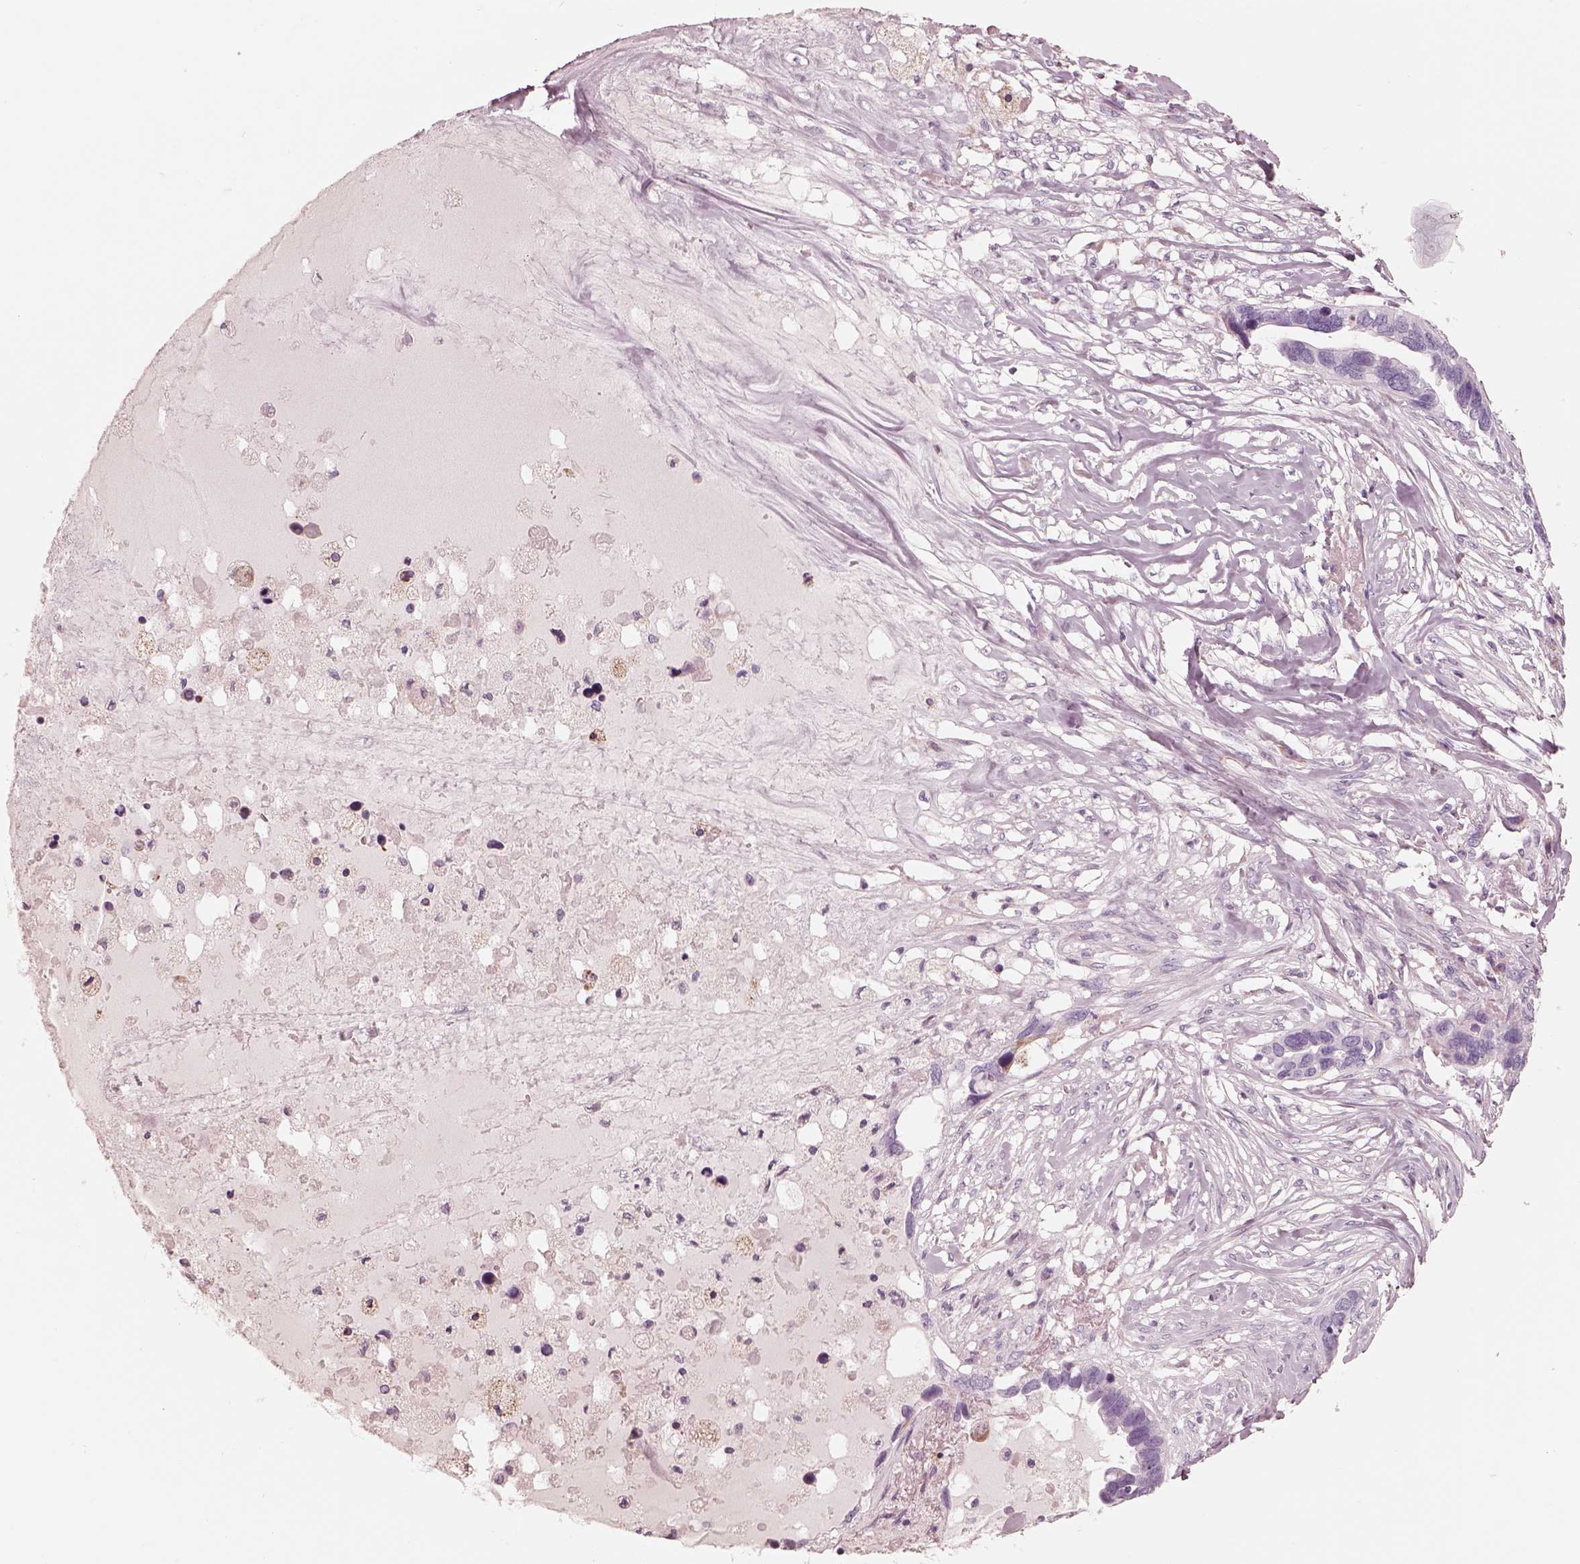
{"staining": {"intensity": "negative", "quantity": "none", "location": "none"}, "tissue": "ovarian cancer", "cell_type": "Tumor cells", "image_type": "cancer", "snomed": [{"axis": "morphology", "description": "Cystadenocarcinoma, serous, NOS"}, {"axis": "topography", "description": "Ovary"}], "caption": "A histopathology image of human ovarian serous cystadenocarcinoma is negative for staining in tumor cells.", "gene": "CADM2", "patient": {"sex": "female", "age": 54}}